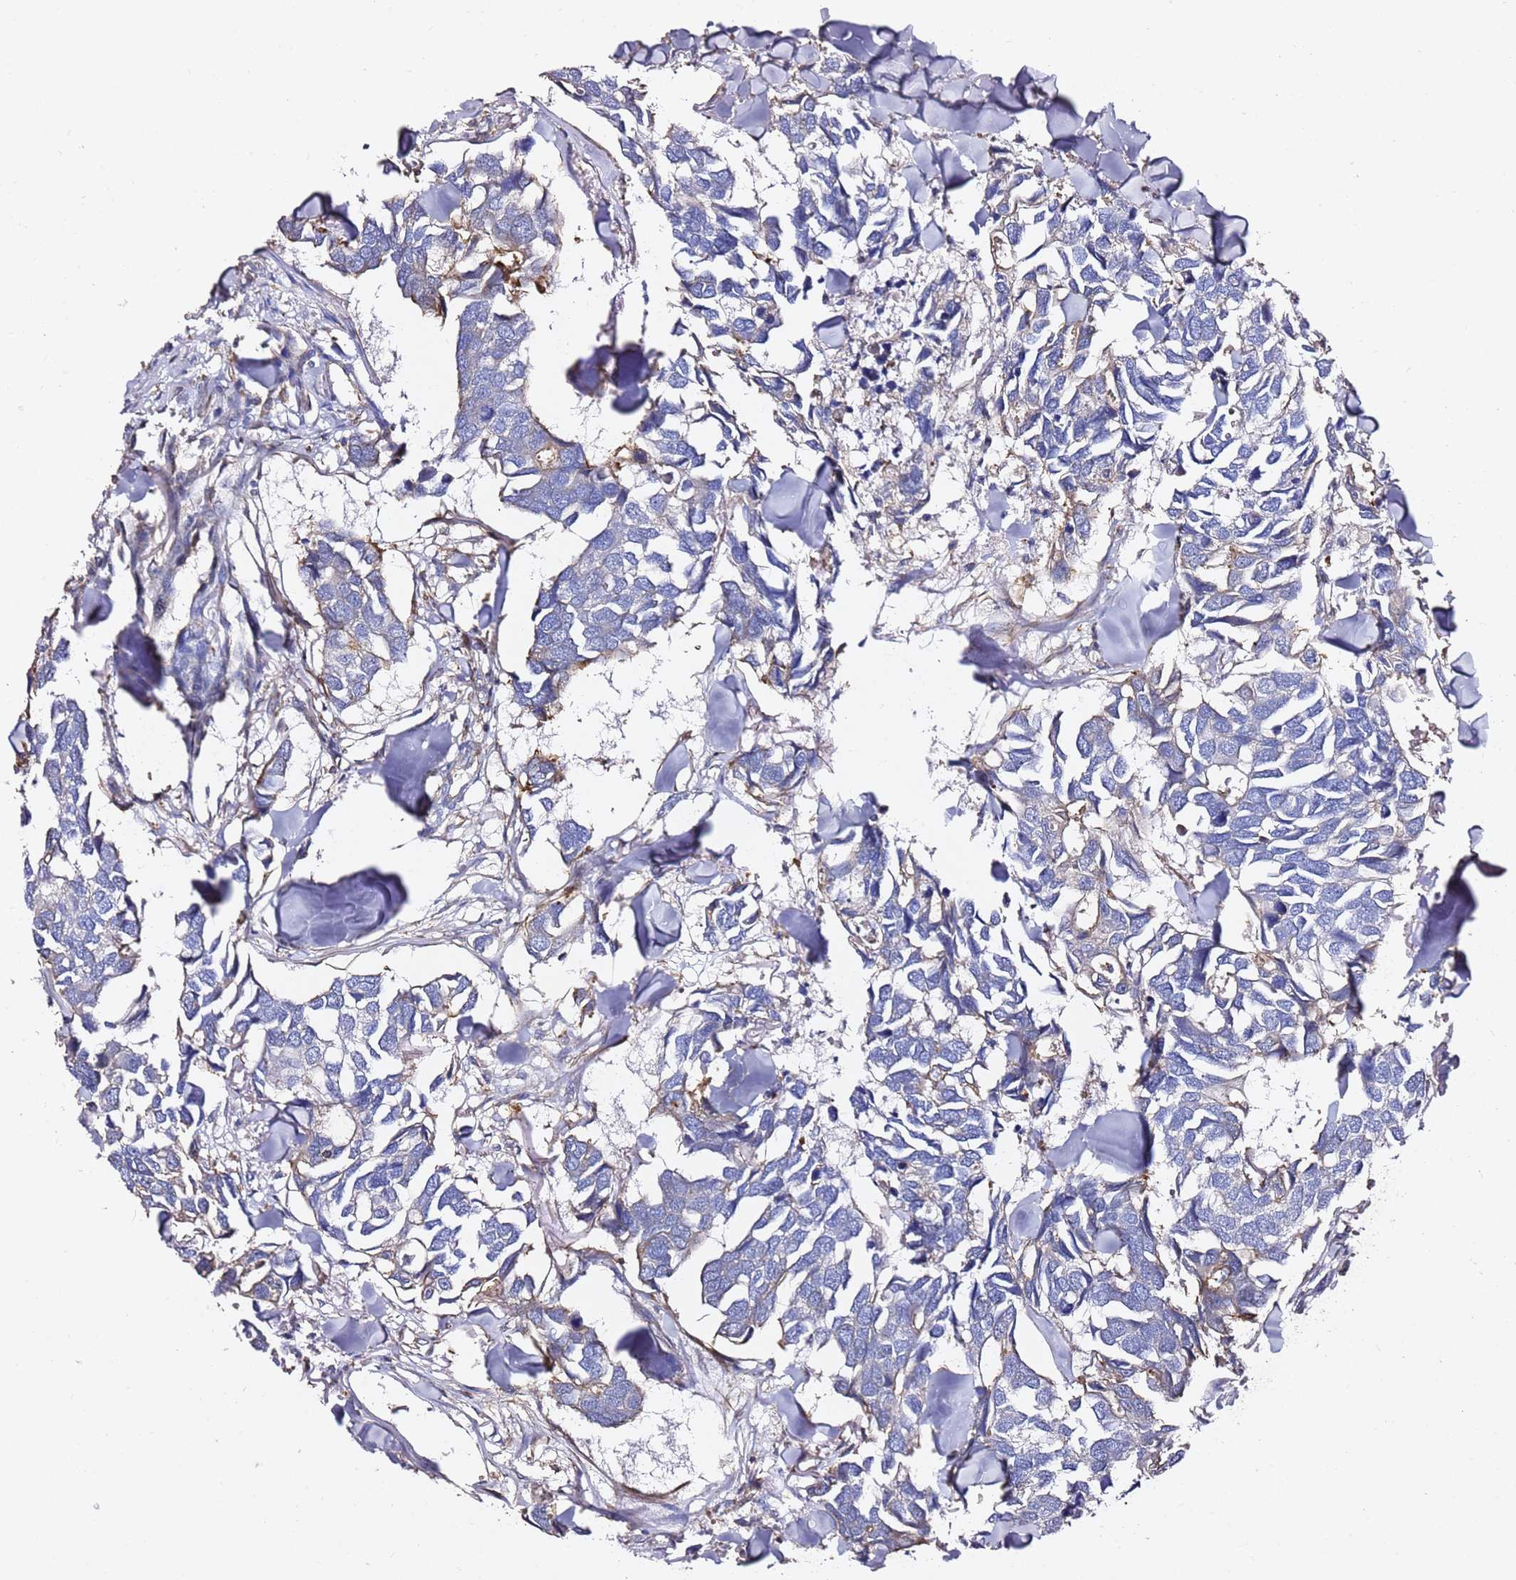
{"staining": {"intensity": "negative", "quantity": "none", "location": "none"}, "tissue": "breast cancer", "cell_type": "Tumor cells", "image_type": "cancer", "snomed": [{"axis": "morphology", "description": "Duct carcinoma"}, {"axis": "topography", "description": "Breast"}], "caption": "A high-resolution image shows immunohistochemistry staining of breast infiltrating ductal carcinoma, which exhibits no significant positivity in tumor cells. (Brightfield microscopy of DAB immunohistochemistry (IHC) at high magnification).", "gene": "ZFP36L2", "patient": {"sex": "female", "age": 83}}